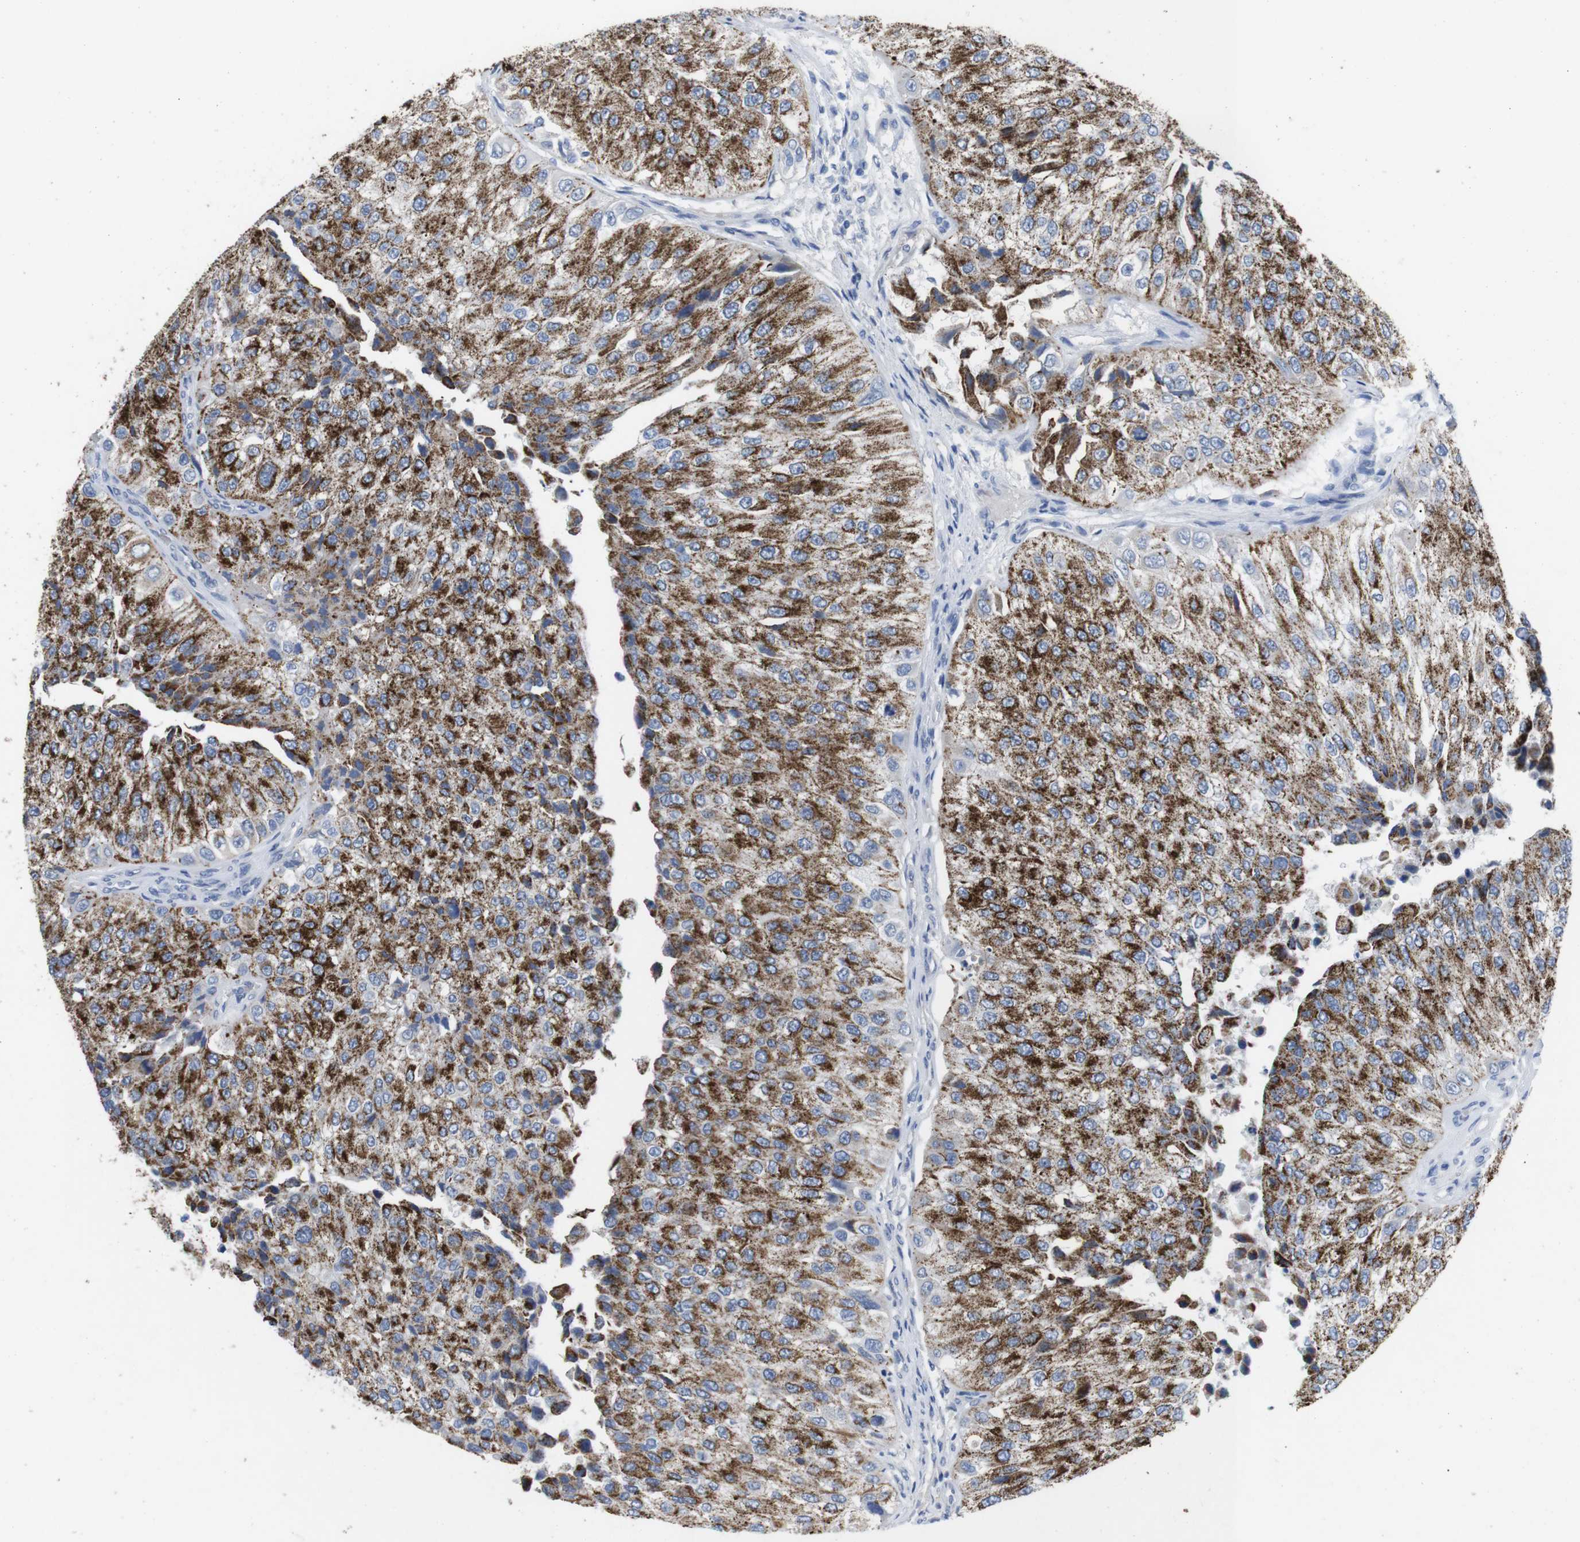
{"staining": {"intensity": "strong", "quantity": ">75%", "location": "cytoplasmic/membranous"}, "tissue": "urothelial cancer", "cell_type": "Tumor cells", "image_type": "cancer", "snomed": [{"axis": "morphology", "description": "Urothelial carcinoma, High grade"}, {"axis": "topography", "description": "Kidney"}, {"axis": "topography", "description": "Urinary bladder"}], "caption": "Immunohistochemistry (IHC) of human urothelial cancer shows high levels of strong cytoplasmic/membranous staining in approximately >75% of tumor cells.", "gene": "GJB2", "patient": {"sex": "male", "age": 77}}